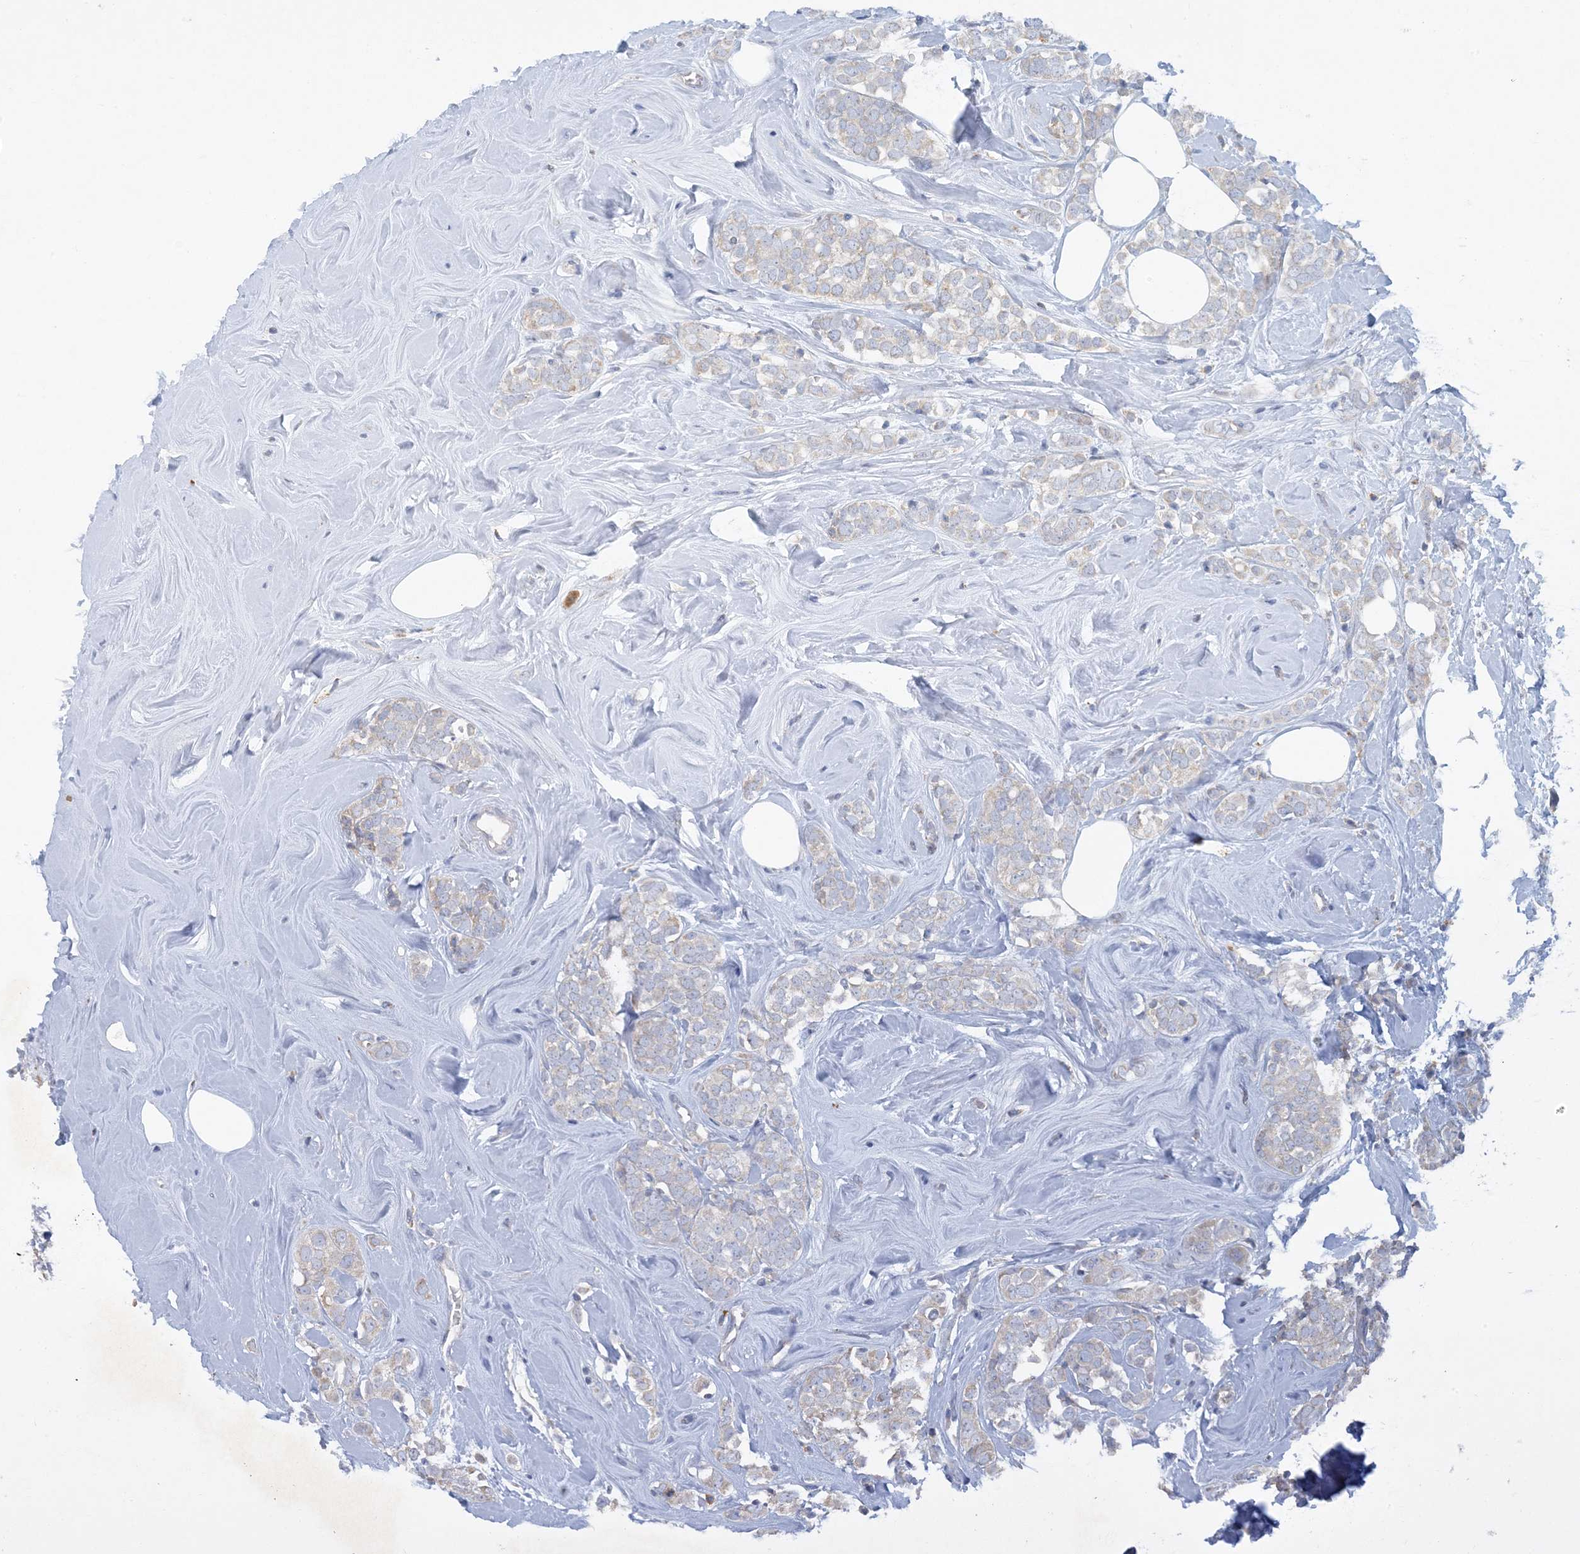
{"staining": {"intensity": "negative", "quantity": "none", "location": "none"}, "tissue": "breast cancer", "cell_type": "Tumor cells", "image_type": "cancer", "snomed": [{"axis": "morphology", "description": "Lobular carcinoma"}, {"axis": "topography", "description": "Breast"}], "caption": "IHC of breast lobular carcinoma exhibits no expression in tumor cells. The staining is performed using DAB brown chromogen with nuclei counter-stained in using hematoxylin.", "gene": "ZCCHC18", "patient": {"sex": "female", "age": 47}}